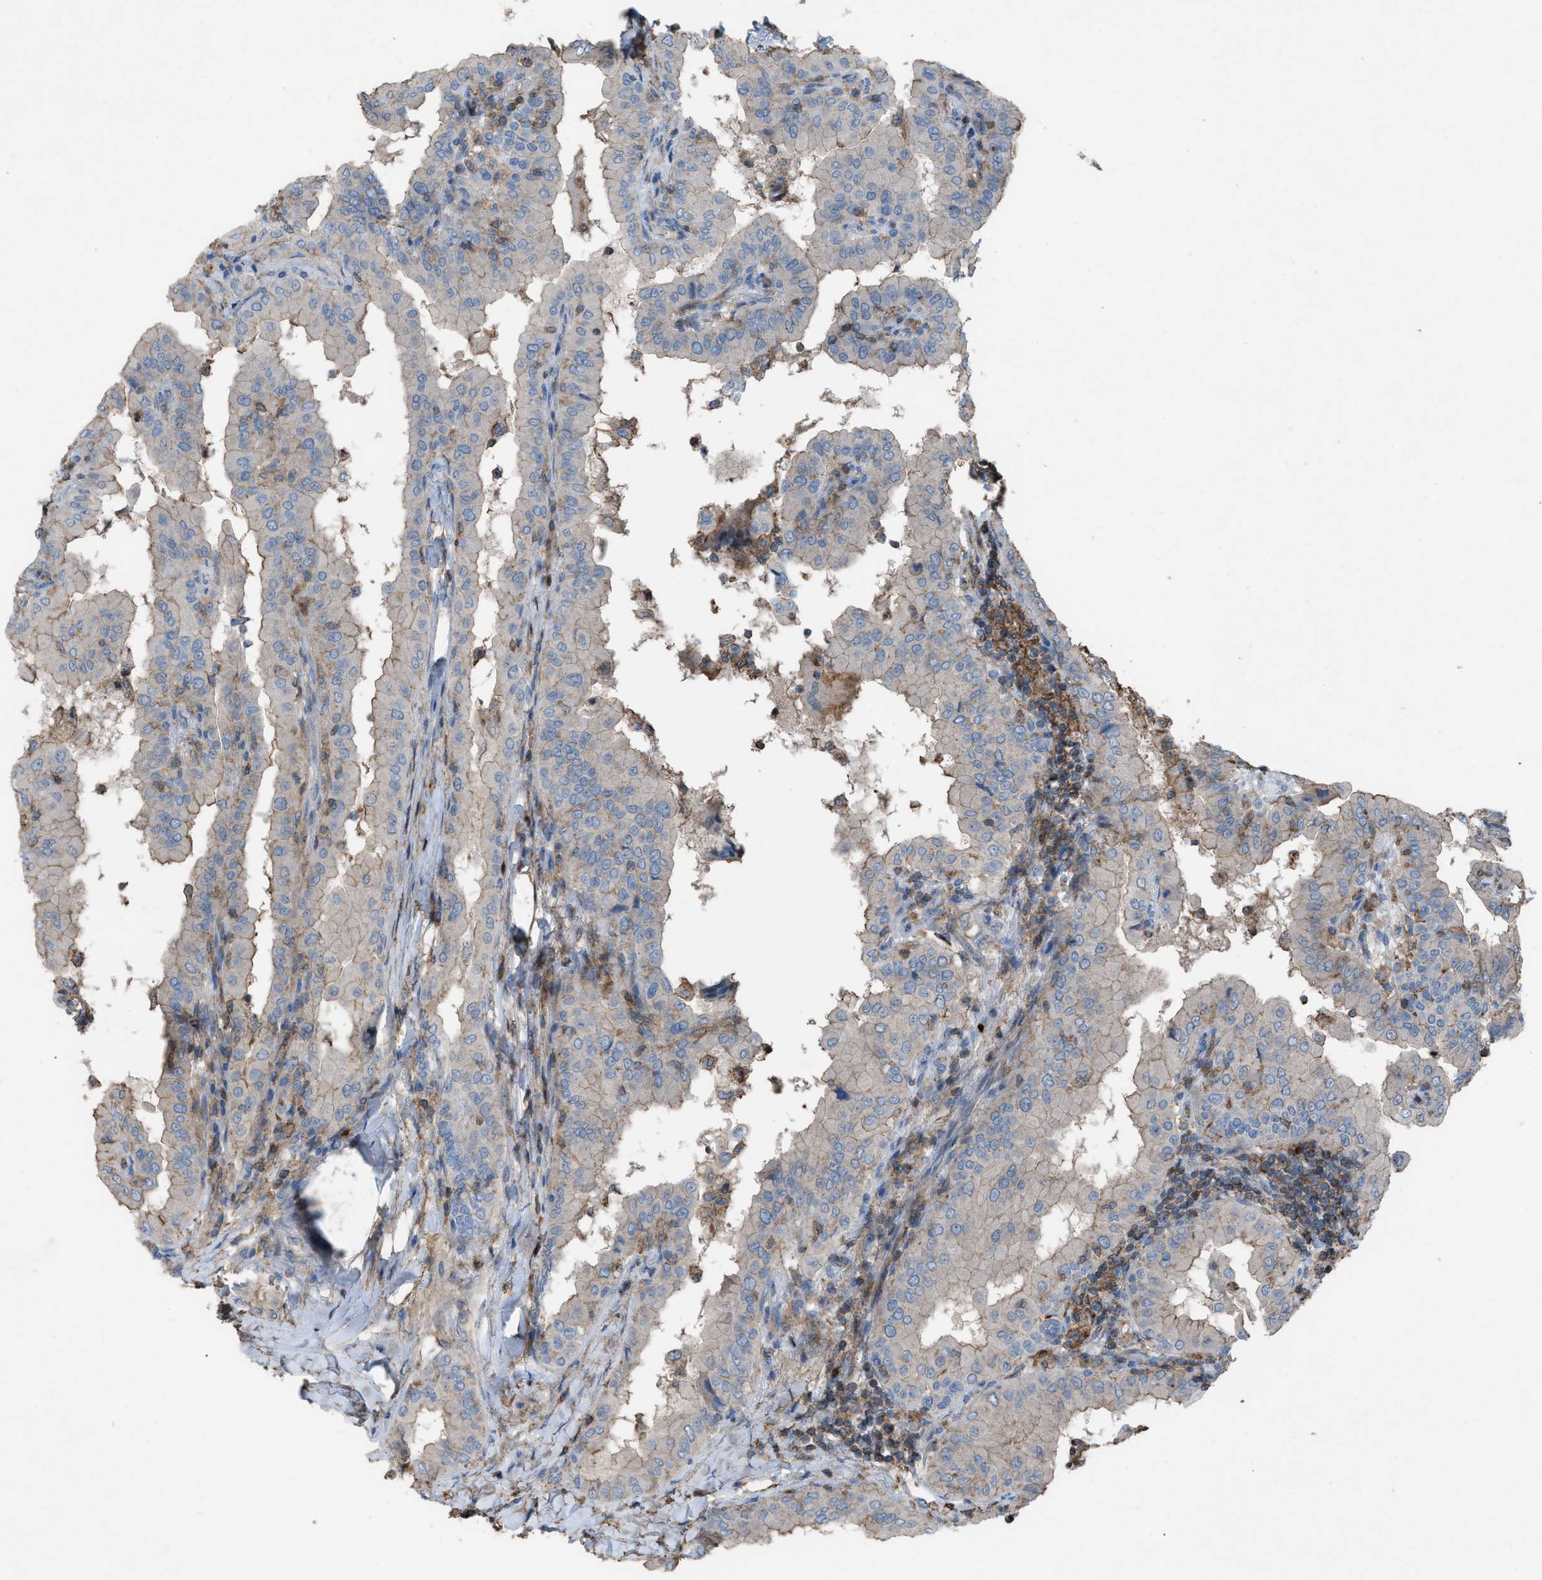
{"staining": {"intensity": "moderate", "quantity": "25%-75%", "location": "cytoplasmic/membranous"}, "tissue": "thyroid cancer", "cell_type": "Tumor cells", "image_type": "cancer", "snomed": [{"axis": "morphology", "description": "Papillary adenocarcinoma, NOS"}, {"axis": "topography", "description": "Thyroid gland"}], "caption": "Protein staining of thyroid cancer tissue exhibits moderate cytoplasmic/membranous expression in about 25%-75% of tumor cells.", "gene": "NCK2", "patient": {"sex": "male", "age": 33}}